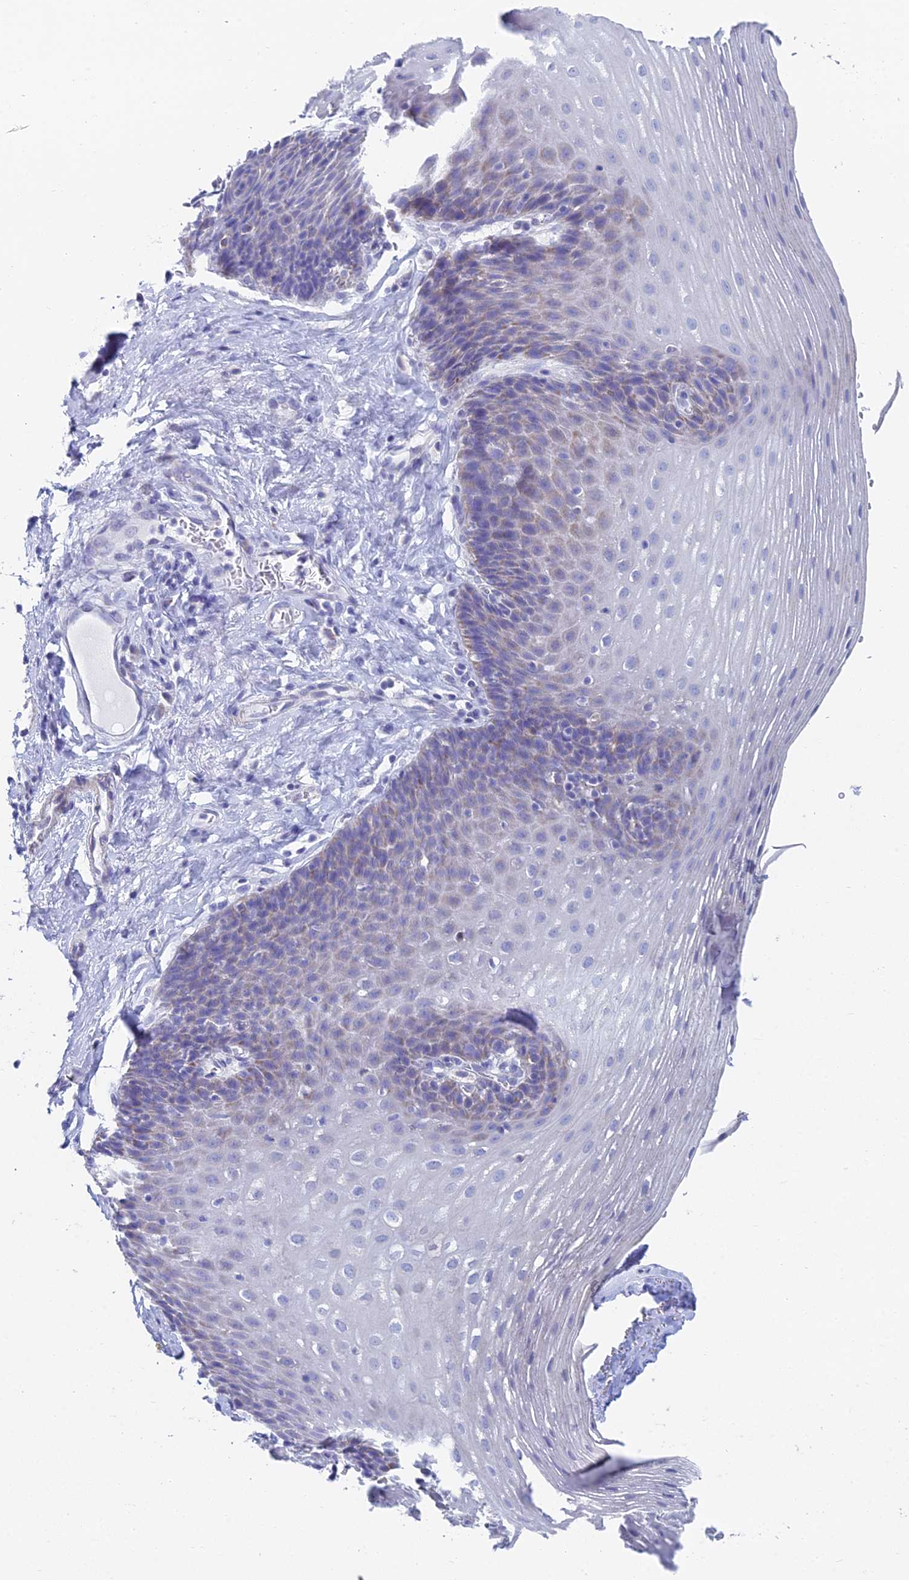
{"staining": {"intensity": "weak", "quantity": "<25%", "location": "cytoplasmic/membranous"}, "tissue": "esophagus", "cell_type": "Squamous epithelial cells", "image_type": "normal", "snomed": [{"axis": "morphology", "description": "Normal tissue, NOS"}, {"axis": "topography", "description": "Esophagus"}], "caption": "A histopathology image of esophagus stained for a protein displays no brown staining in squamous epithelial cells.", "gene": "ACSM1", "patient": {"sex": "female", "age": 66}}